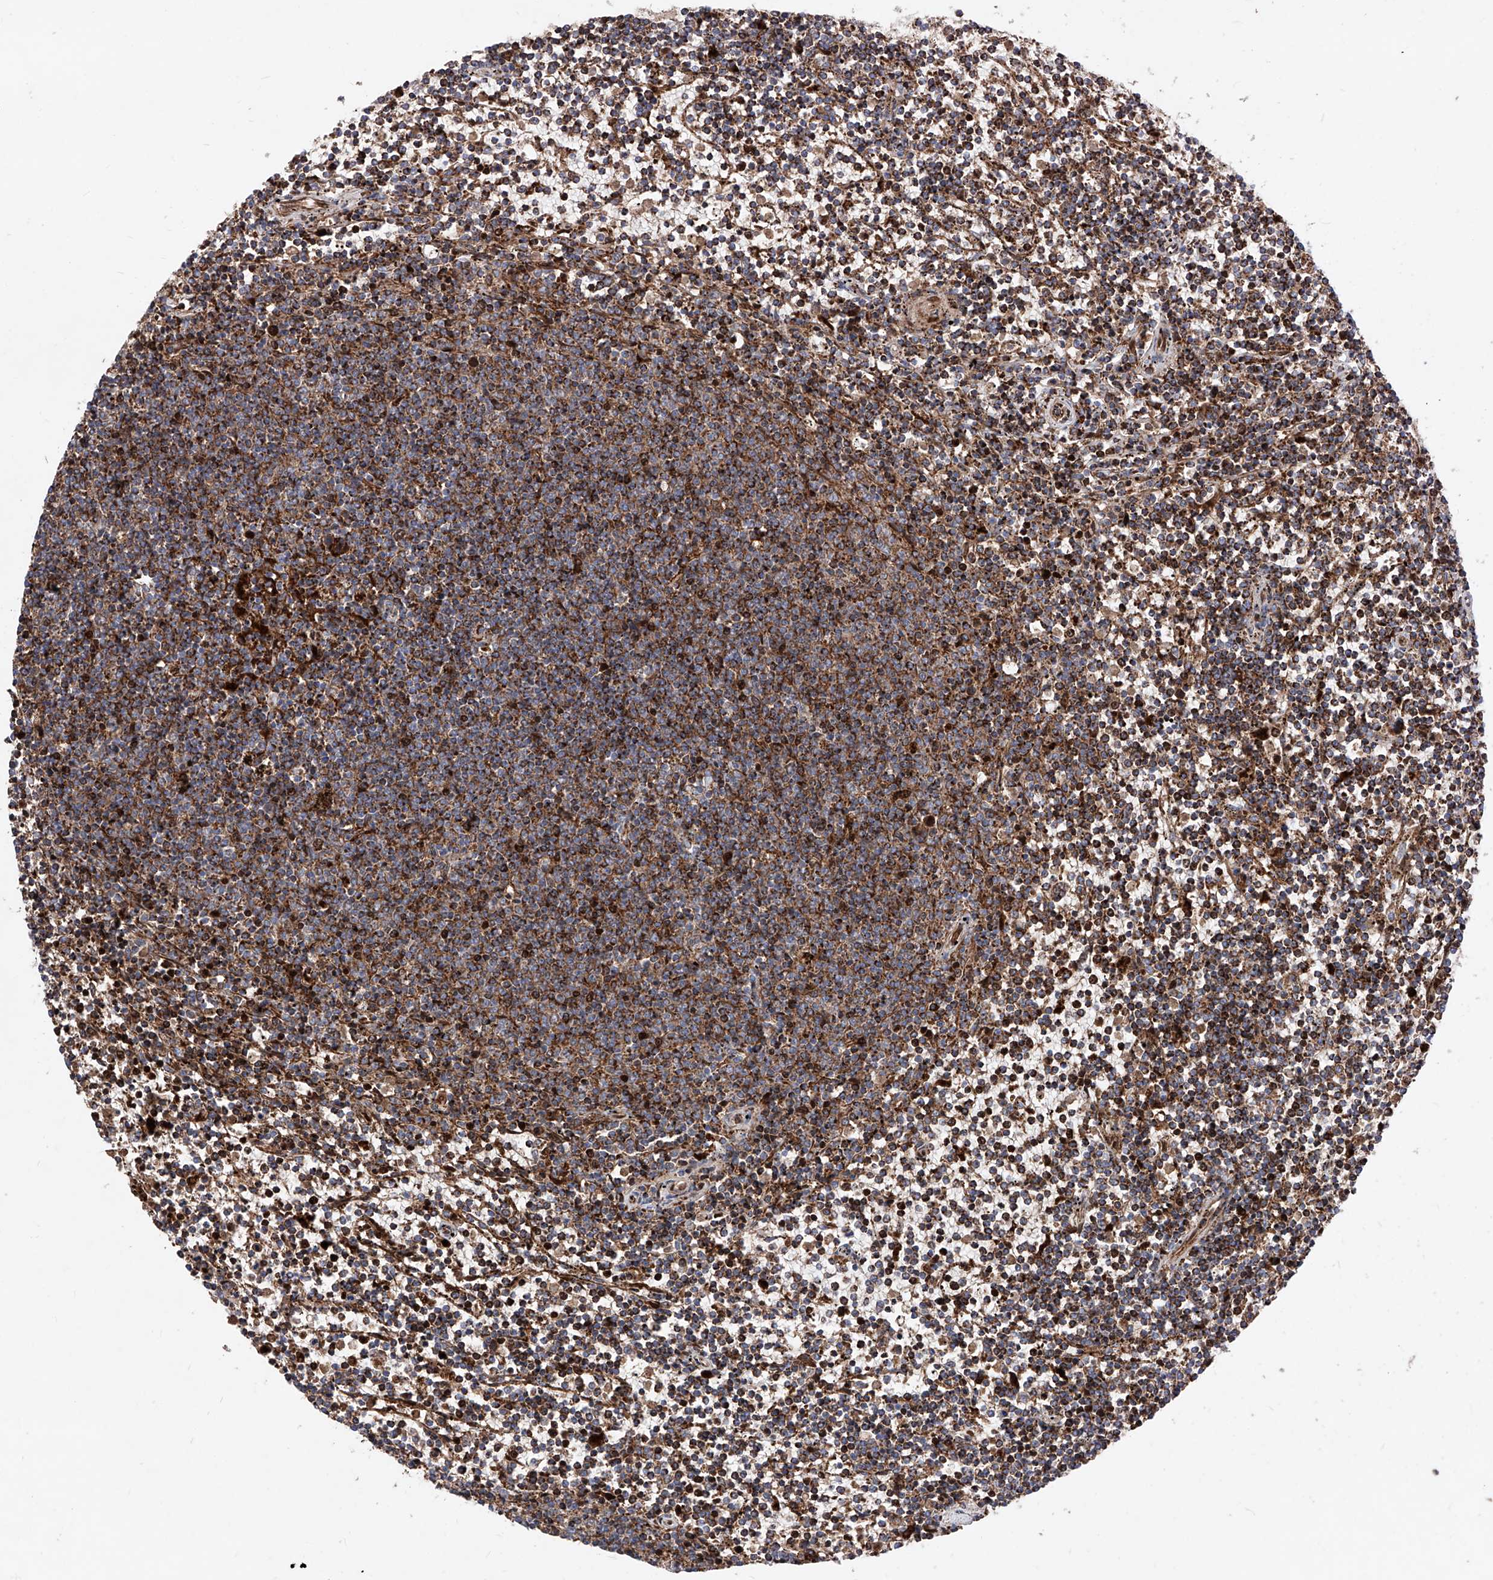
{"staining": {"intensity": "moderate", "quantity": ">75%", "location": "cytoplasmic/membranous"}, "tissue": "lymphoma", "cell_type": "Tumor cells", "image_type": "cancer", "snomed": [{"axis": "morphology", "description": "Malignant lymphoma, non-Hodgkin's type, Low grade"}, {"axis": "topography", "description": "Spleen"}], "caption": "Immunohistochemistry (IHC) histopathology image of neoplastic tissue: human low-grade malignant lymphoma, non-Hodgkin's type stained using IHC displays medium levels of moderate protein expression localized specifically in the cytoplasmic/membranous of tumor cells, appearing as a cytoplasmic/membranous brown color.", "gene": "SEMA6A", "patient": {"sex": "female", "age": 50}}